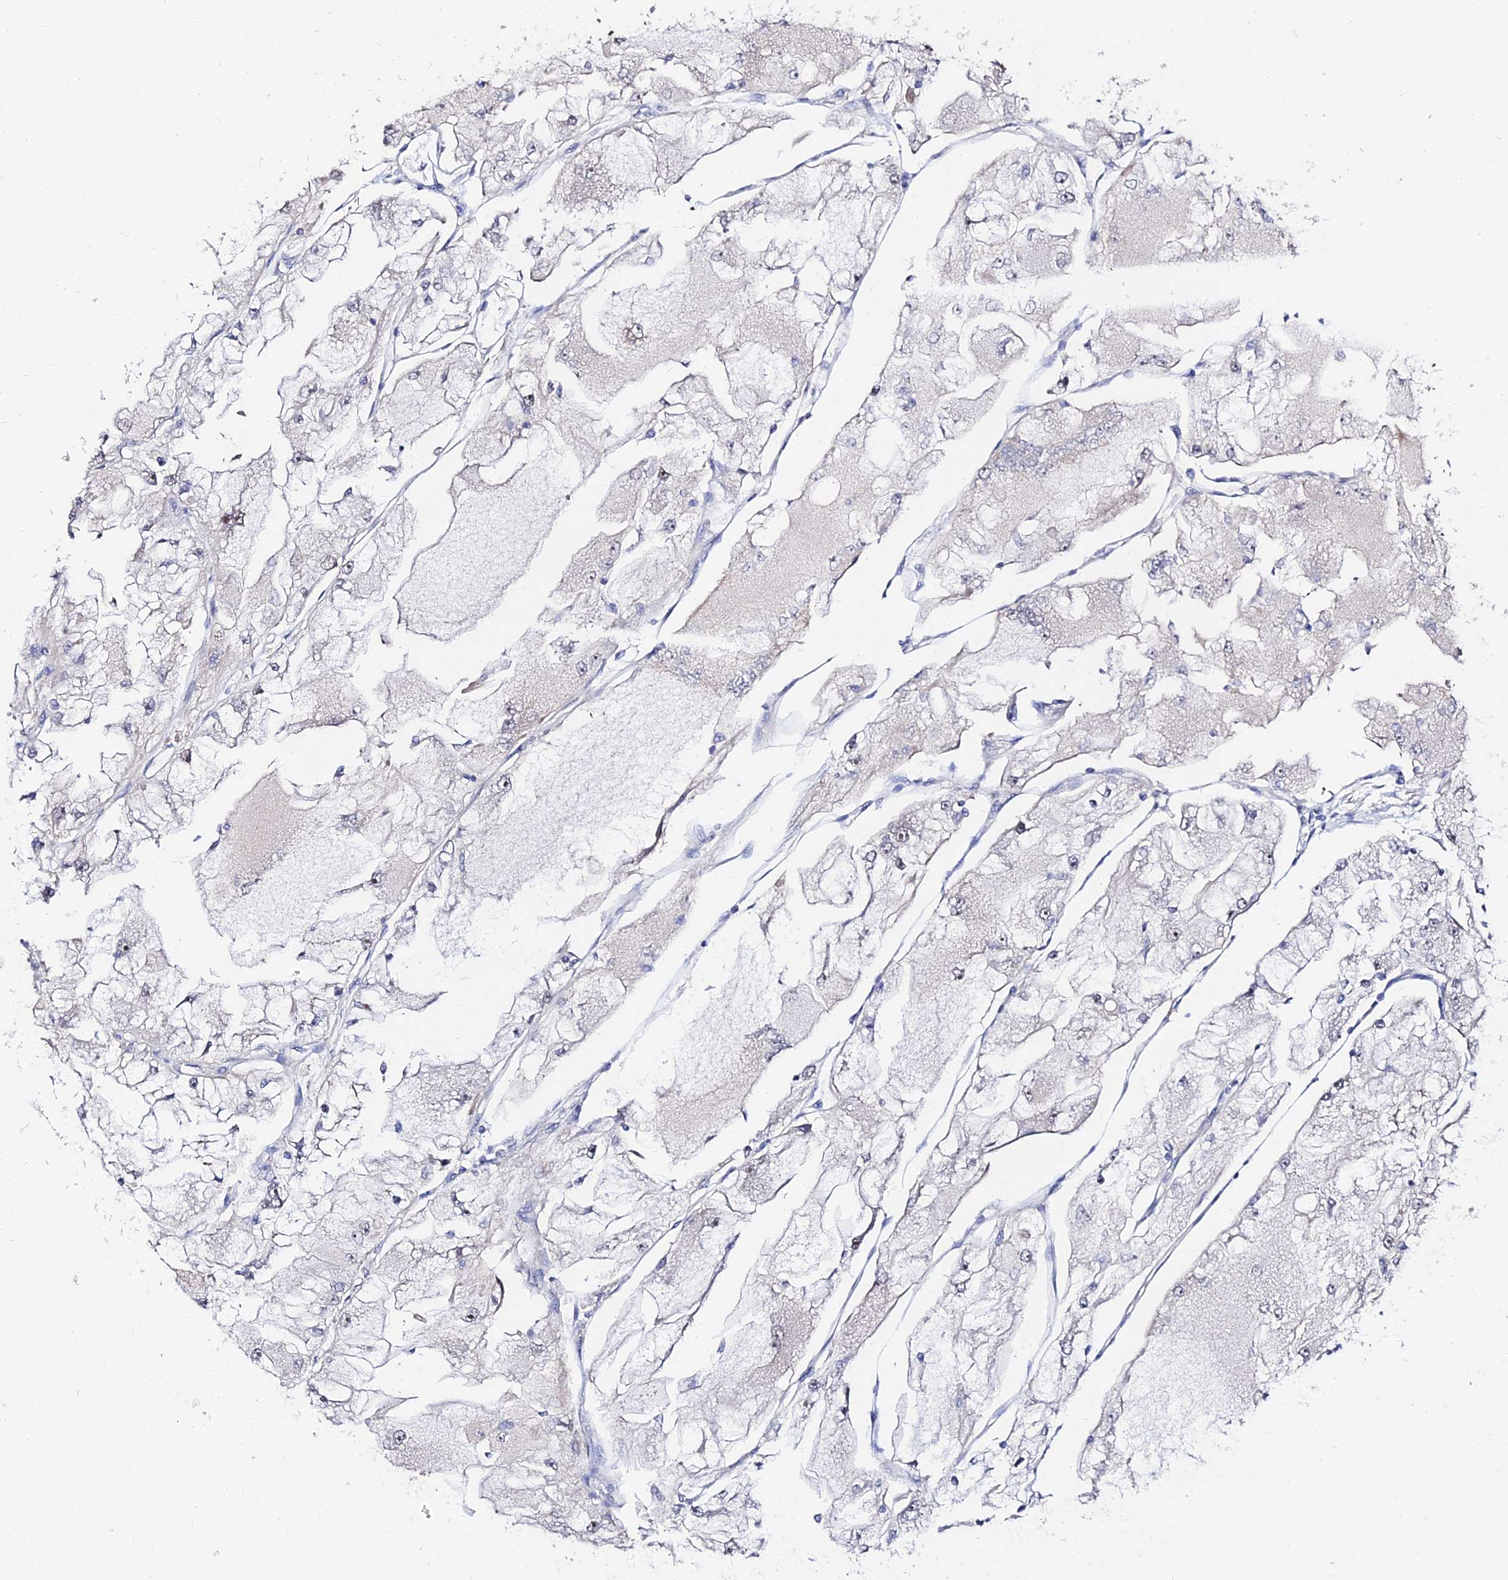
{"staining": {"intensity": "negative", "quantity": "none", "location": "none"}, "tissue": "renal cancer", "cell_type": "Tumor cells", "image_type": "cancer", "snomed": [{"axis": "morphology", "description": "Adenocarcinoma, NOS"}, {"axis": "topography", "description": "Kidney"}], "caption": "Tumor cells show no significant expression in renal cancer (adenocarcinoma).", "gene": "BORCS8", "patient": {"sex": "female", "age": 72}}